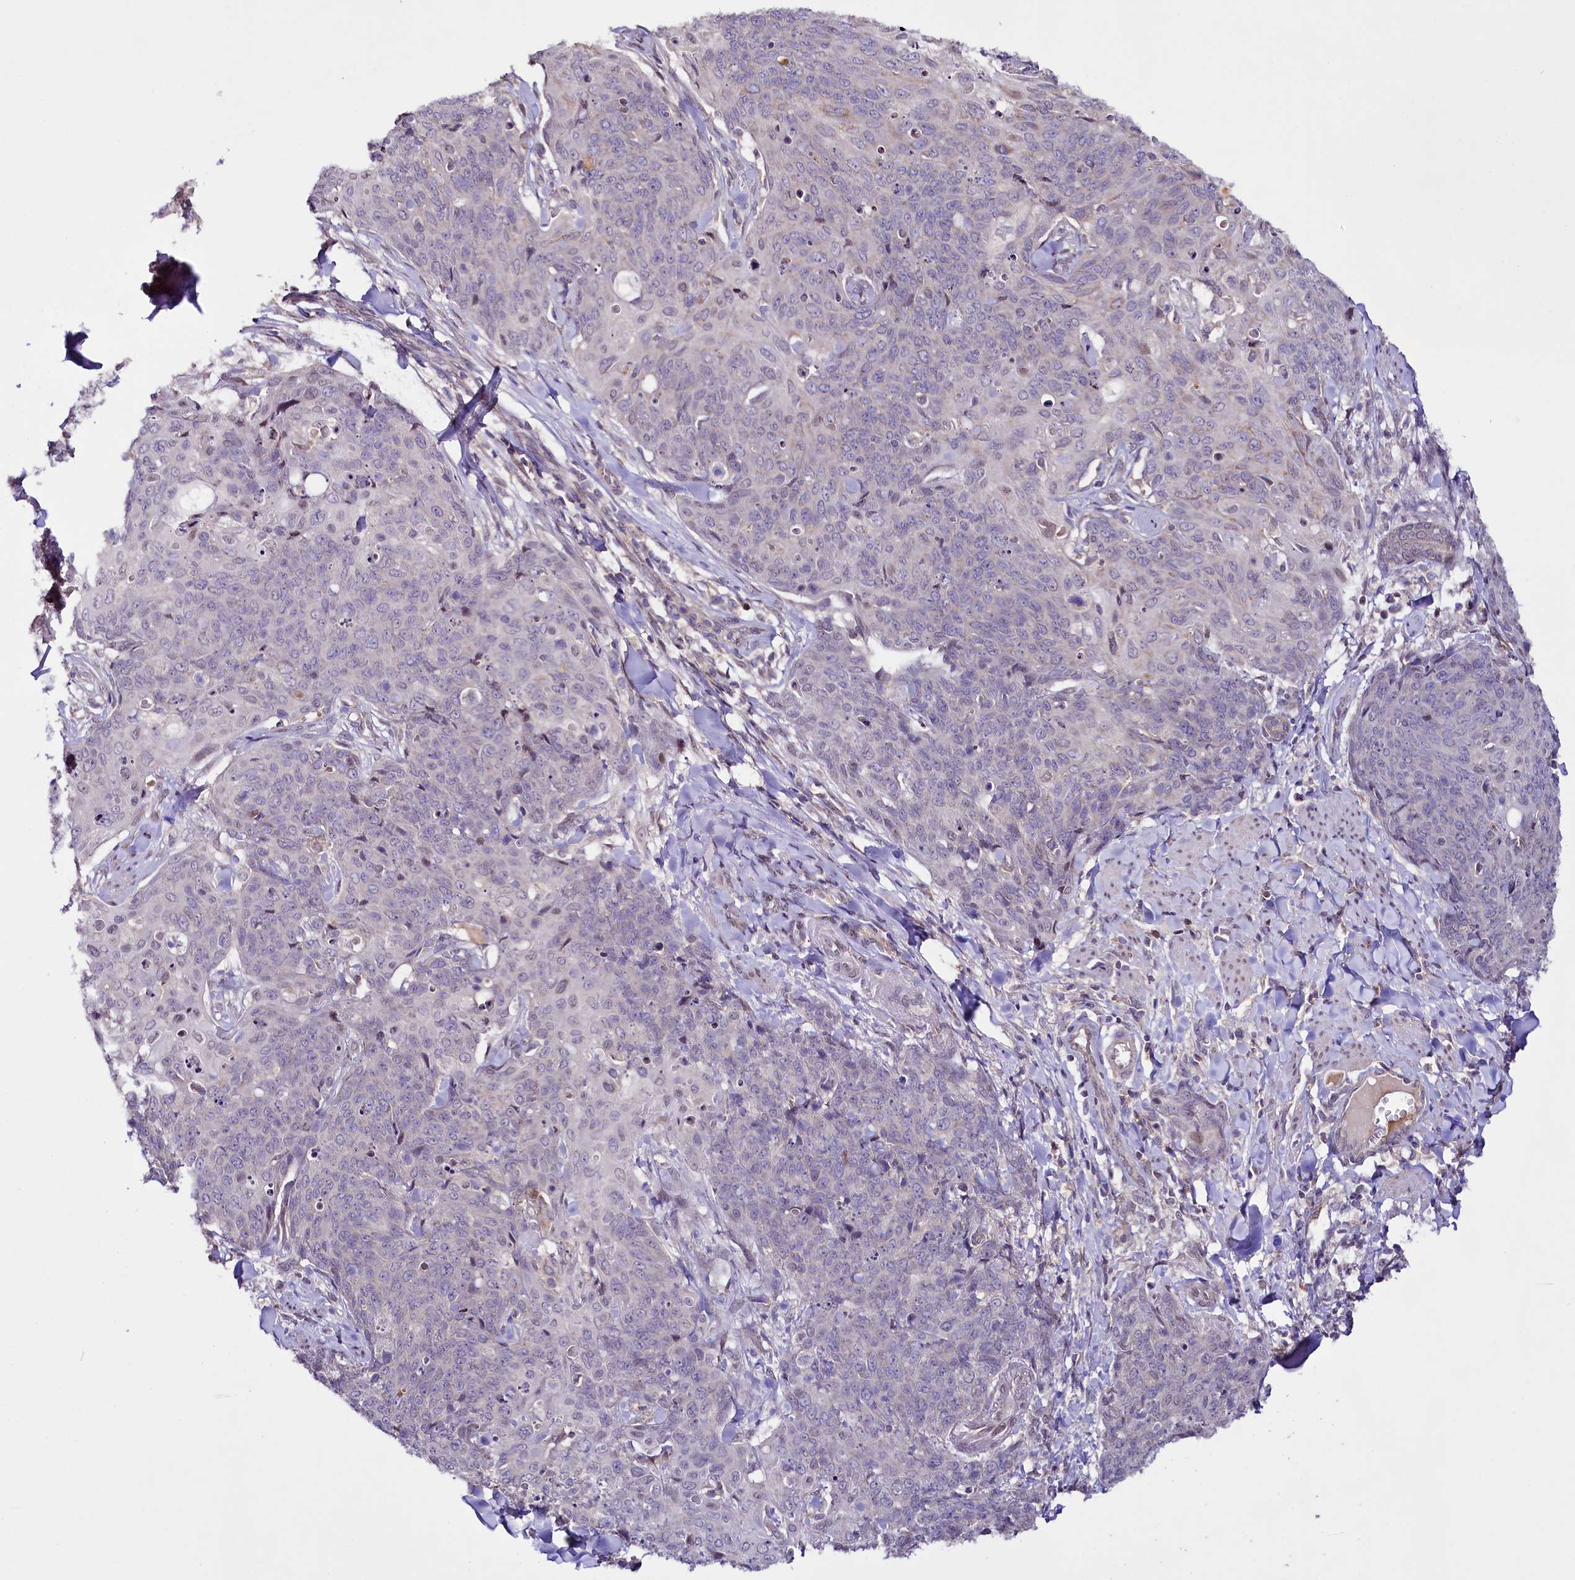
{"staining": {"intensity": "negative", "quantity": "none", "location": "none"}, "tissue": "skin cancer", "cell_type": "Tumor cells", "image_type": "cancer", "snomed": [{"axis": "morphology", "description": "Squamous cell carcinoma, NOS"}, {"axis": "topography", "description": "Skin"}, {"axis": "topography", "description": "Vulva"}], "caption": "Tumor cells are negative for brown protein staining in skin cancer (squamous cell carcinoma).", "gene": "ZNF226", "patient": {"sex": "female", "age": 85}}